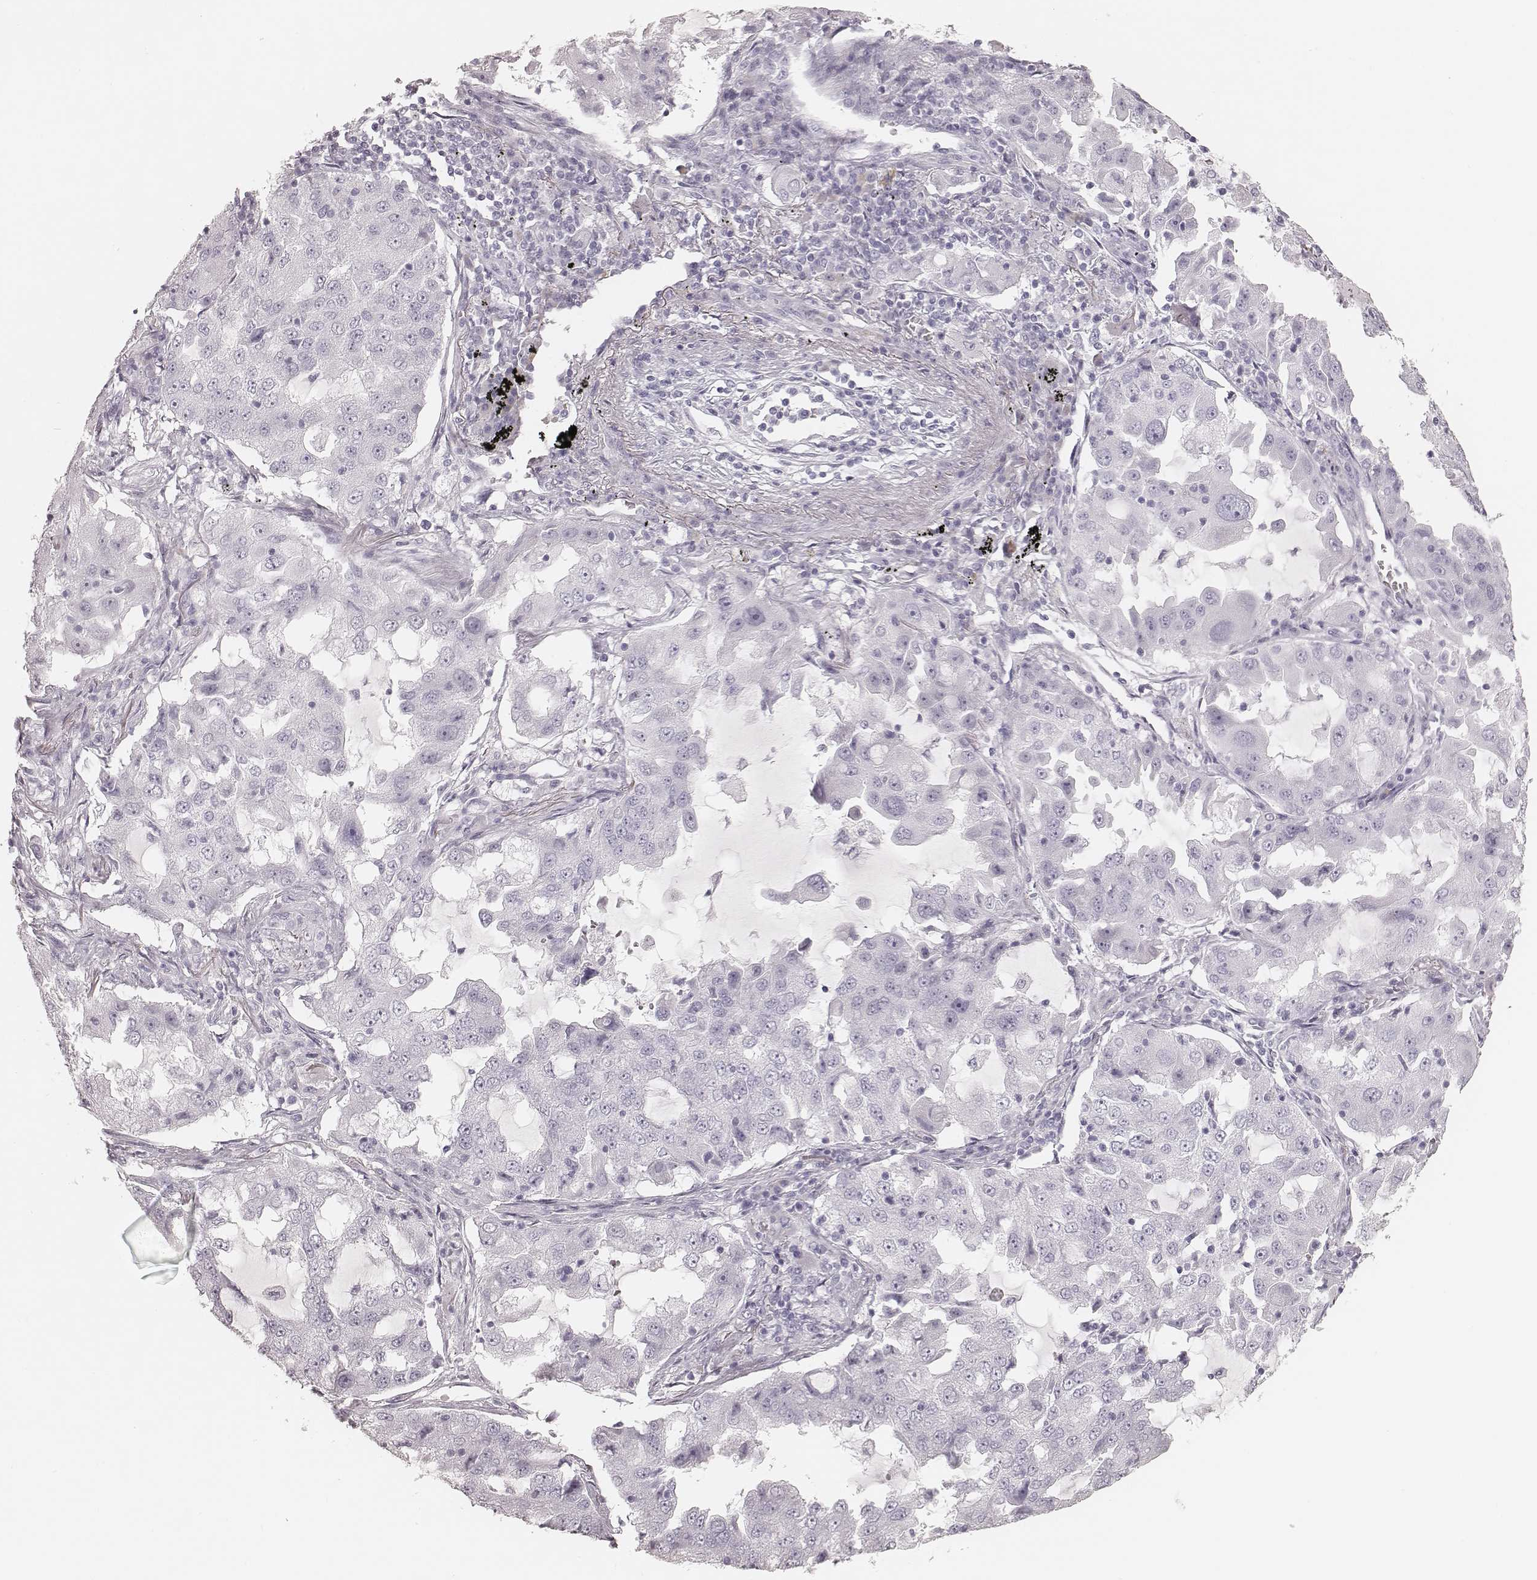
{"staining": {"intensity": "negative", "quantity": "none", "location": "none"}, "tissue": "lung cancer", "cell_type": "Tumor cells", "image_type": "cancer", "snomed": [{"axis": "morphology", "description": "Adenocarcinoma, NOS"}, {"axis": "topography", "description": "Lung"}], "caption": "Immunohistochemistry (IHC) micrograph of human lung cancer (adenocarcinoma) stained for a protein (brown), which demonstrates no expression in tumor cells.", "gene": "KRT82", "patient": {"sex": "female", "age": 61}}